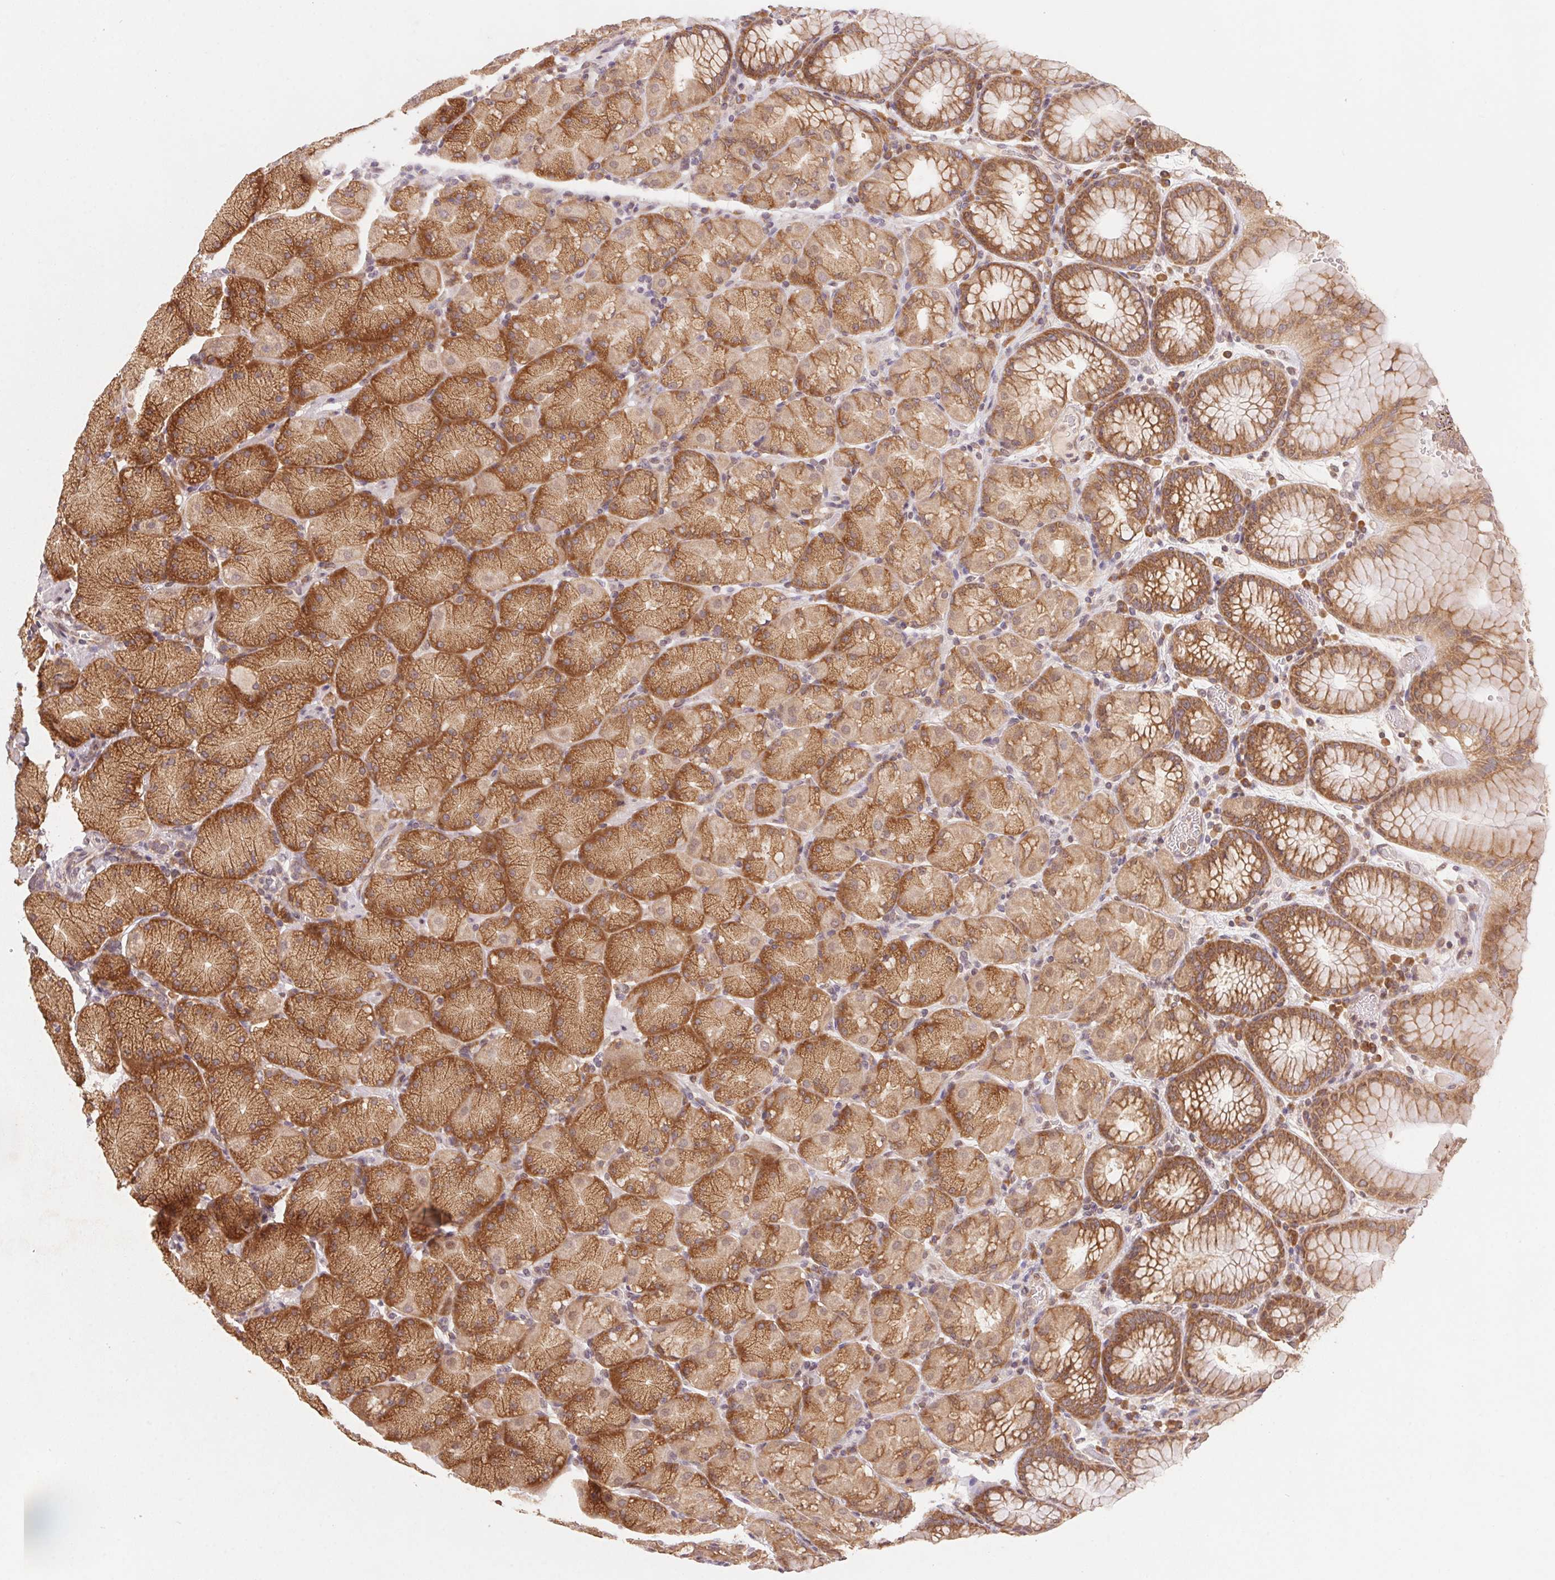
{"staining": {"intensity": "strong", "quantity": ">75%", "location": "cytoplasmic/membranous"}, "tissue": "stomach", "cell_type": "Glandular cells", "image_type": "normal", "snomed": [{"axis": "morphology", "description": "Normal tissue, NOS"}, {"axis": "topography", "description": "Stomach, upper"}, {"axis": "topography", "description": "Stomach"}], "caption": "The immunohistochemical stain labels strong cytoplasmic/membranous expression in glandular cells of unremarkable stomach. The protein is stained brown, and the nuclei are stained in blue (DAB IHC with brightfield microscopy, high magnification).", "gene": "RPL27A", "patient": {"sex": "male", "age": 76}}